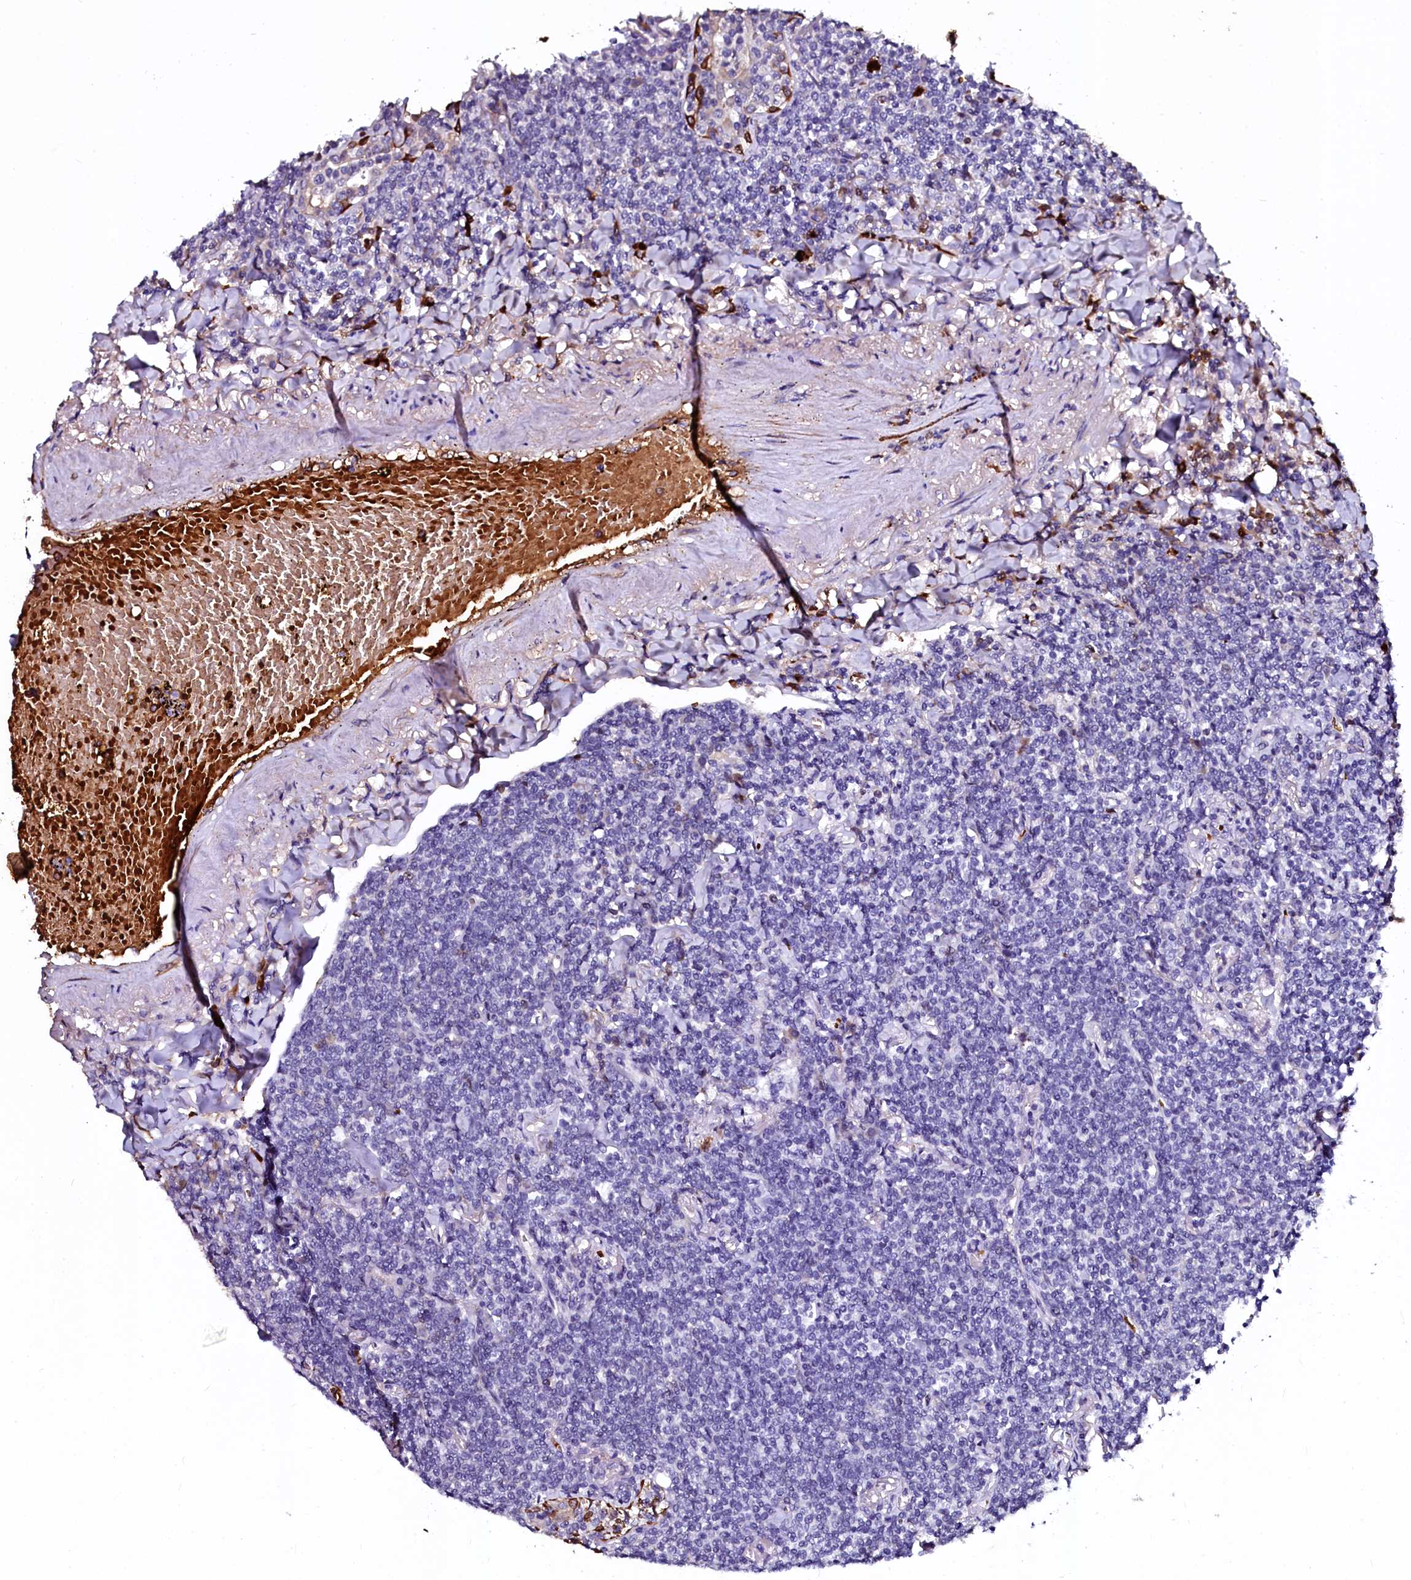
{"staining": {"intensity": "negative", "quantity": "none", "location": "none"}, "tissue": "lymphoma", "cell_type": "Tumor cells", "image_type": "cancer", "snomed": [{"axis": "morphology", "description": "Malignant lymphoma, non-Hodgkin's type, Low grade"}, {"axis": "topography", "description": "Lung"}], "caption": "High magnification brightfield microscopy of malignant lymphoma, non-Hodgkin's type (low-grade) stained with DAB (3,3'-diaminobenzidine) (brown) and counterstained with hematoxylin (blue): tumor cells show no significant positivity. (DAB immunohistochemistry, high magnification).", "gene": "CTDSPL2", "patient": {"sex": "female", "age": 71}}